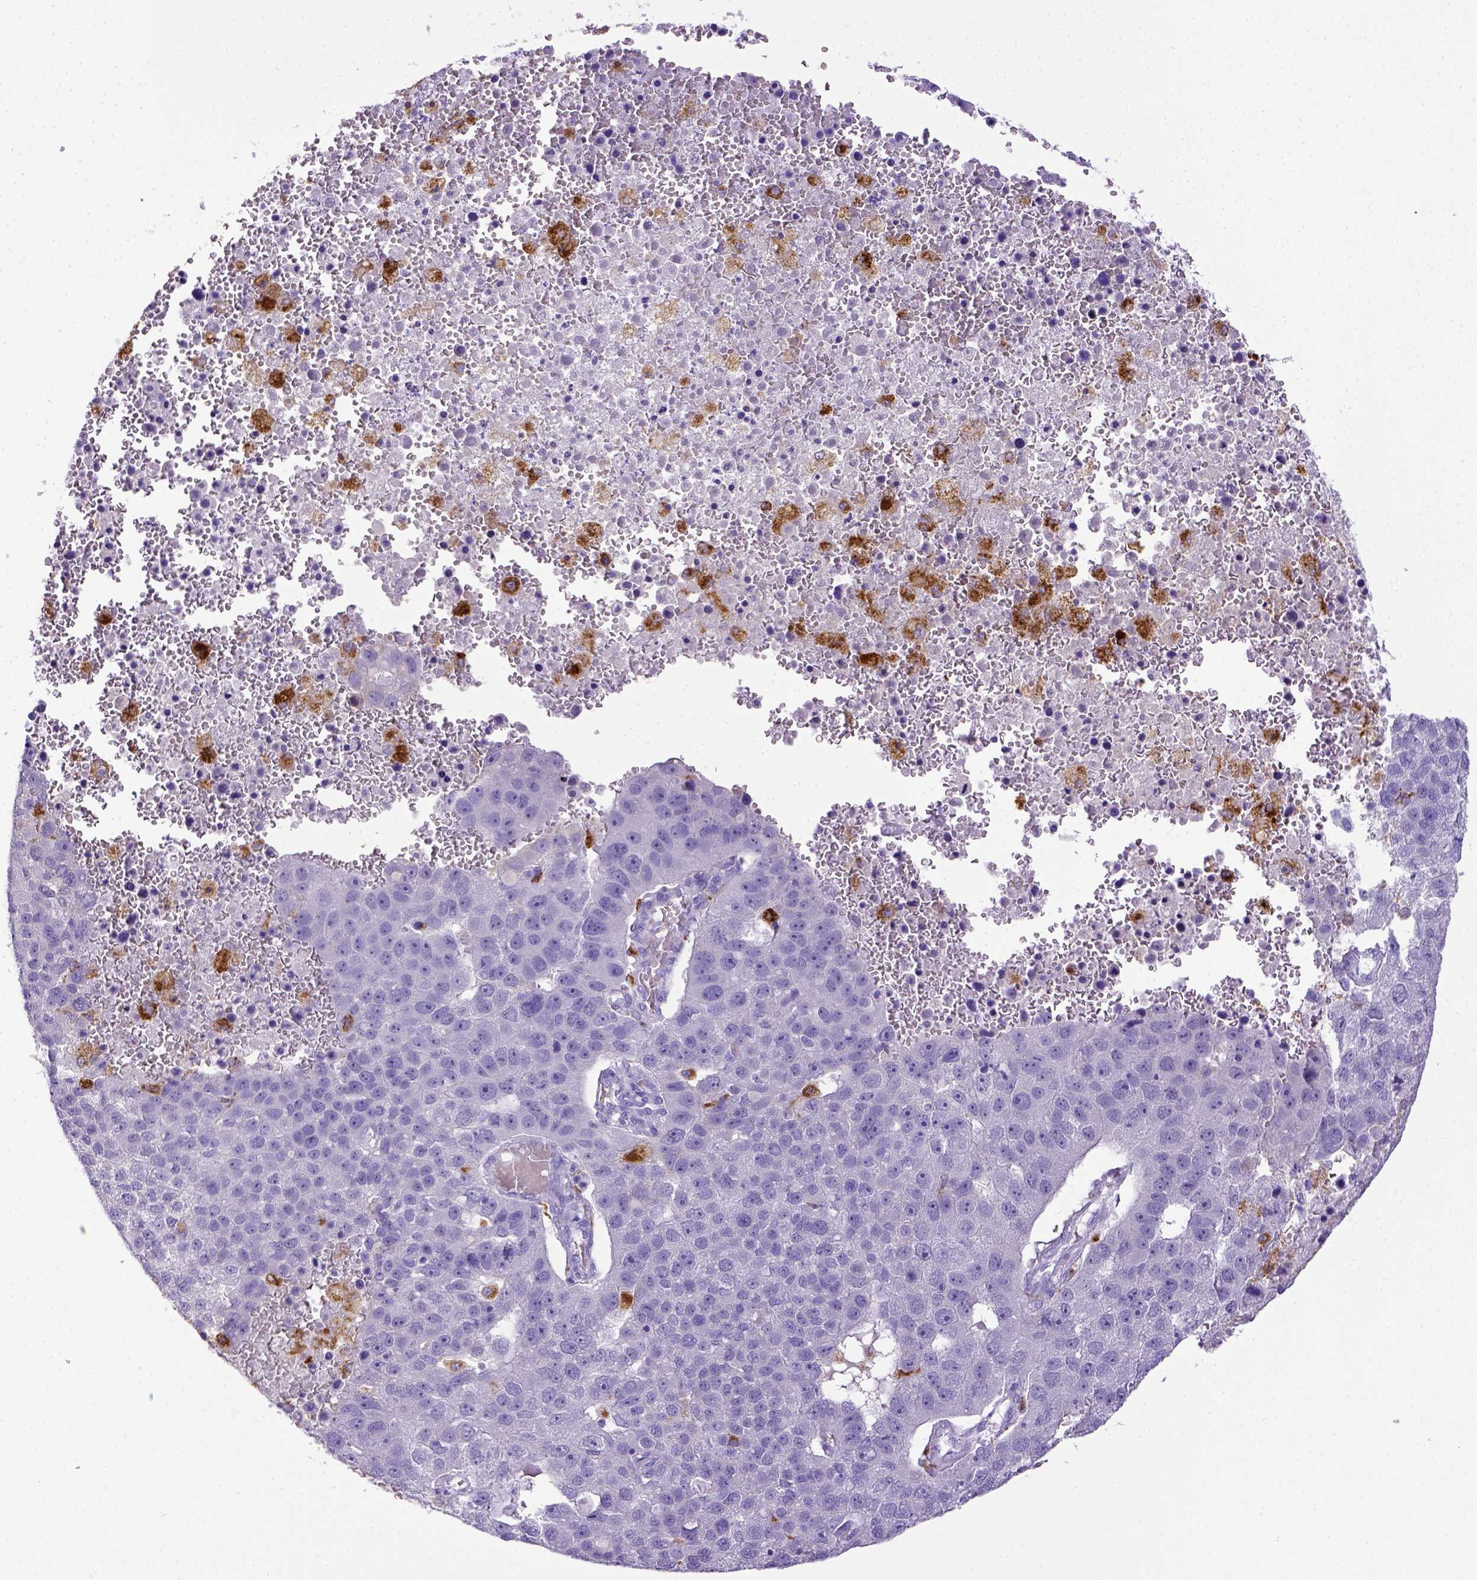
{"staining": {"intensity": "negative", "quantity": "none", "location": "none"}, "tissue": "pancreatic cancer", "cell_type": "Tumor cells", "image_type": "cancer", "snomed": [{"axis": "morphology", "description": "Adenocarcinoma, NOS"}, {"axis": "topography", "description": "Pancreas"}], "caption": "The IHC micrograph has no significant staining in tumor cells of pancreatic cancer (adenocarcinoma) tissue.", "gene": "CD68", "patient": {"sex": "female", "age": 61}}